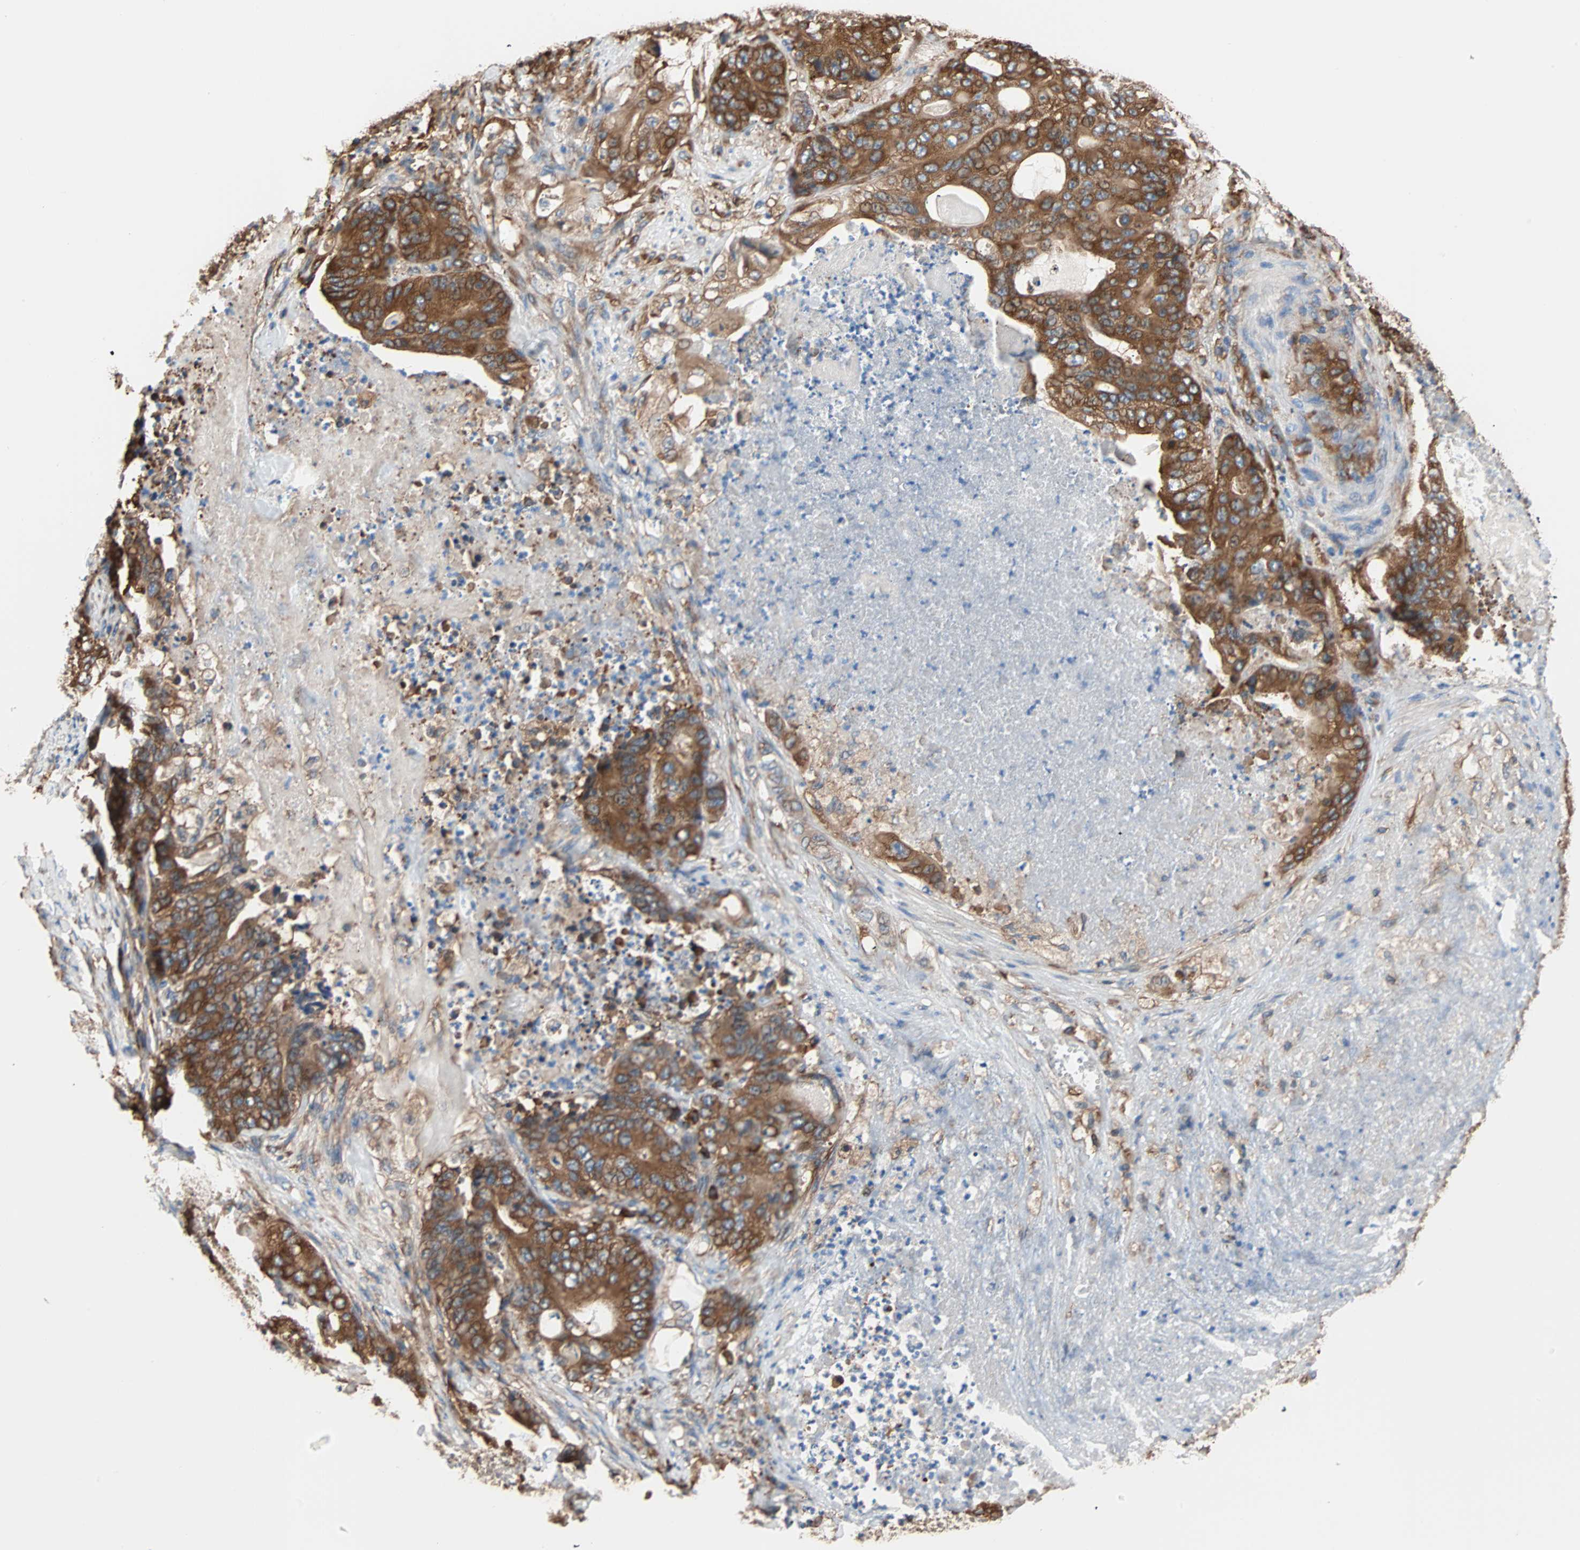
{"staining": {"intensity": "strong", "quantity": ">75%", "location": "cytoplasmic/membranous"}, "tissue": "stomach cancer", "cell_type": "Tumor cells", "image_type": "cancer", "snomed": [{"axis": "morphology", "description": "Adenocarcinoma, NOS"}, {"axis": "topography", "description": "Stomach"}], "caption": "Immunohistochemistry (IHC) staining of stomach cancer (adenocarcinoma), which reveals high levels of strong cytoplasmic/membranous expression in about >75% of tumor cells indicating strong cytoplasmic/membranous protein expression. The staining was performed using DAB (brown) for protein detection and nuclei were counterstained in hematoxylin (blue).", "gene": "EEF2", "patient": {"sex": "female", "age": 73}}